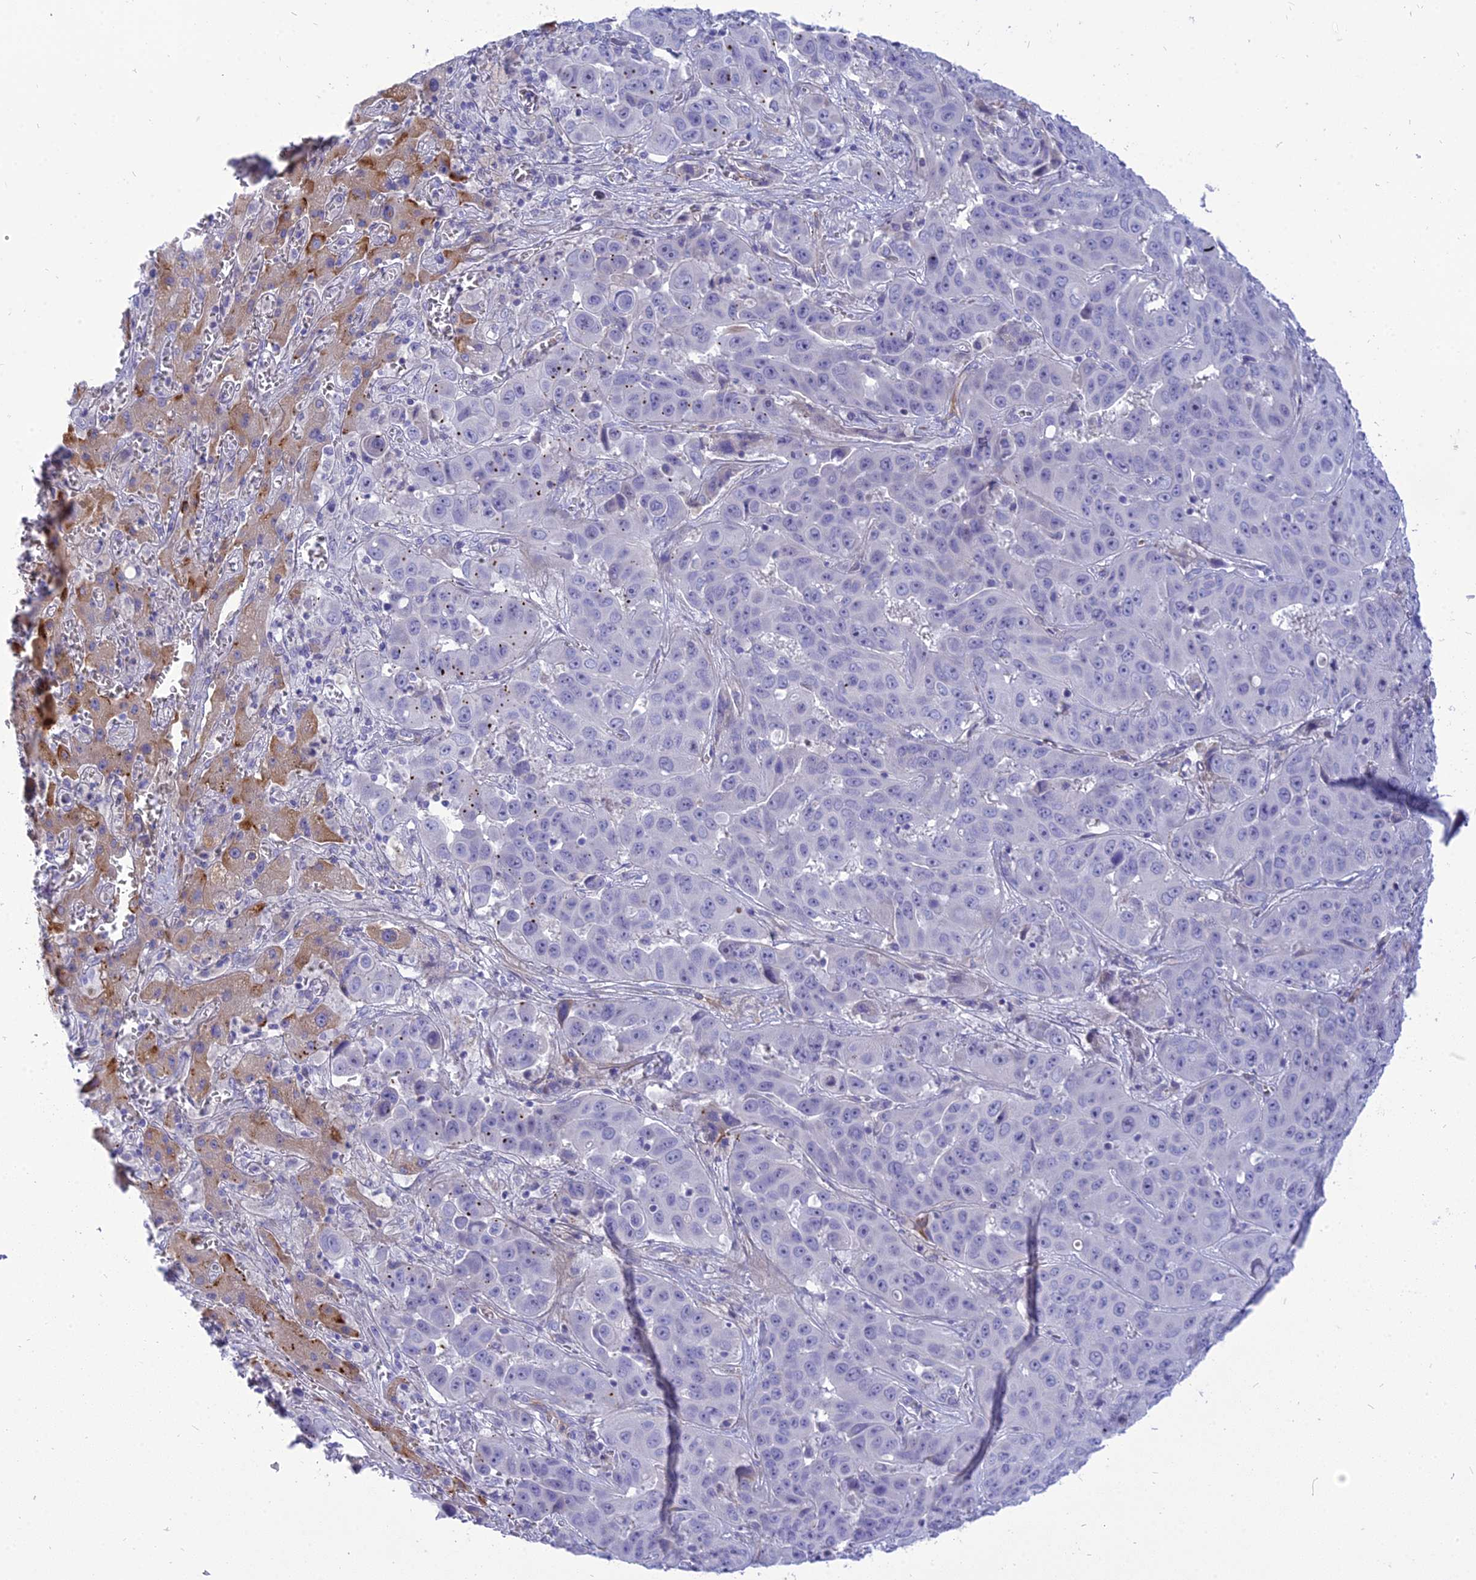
{"staining": {"intensity": "negative", "quantity": "none", "location": "none"}, "tissue": "liver cancer", "cell_type": "Tumor cells", "image_type": "cancer", "snomed": [{"axis": "morphology", "description": "Cholangiocarcinoma"}, {"axis": "topography", "description": "Liver"}], "caption": "This is a image of immunohistochemistry (IHC) staining of liver cancer, which shows no staining in tumor cells.", "gene": "MBD3L1", "patient": {"sex": "female", "age": 52}}